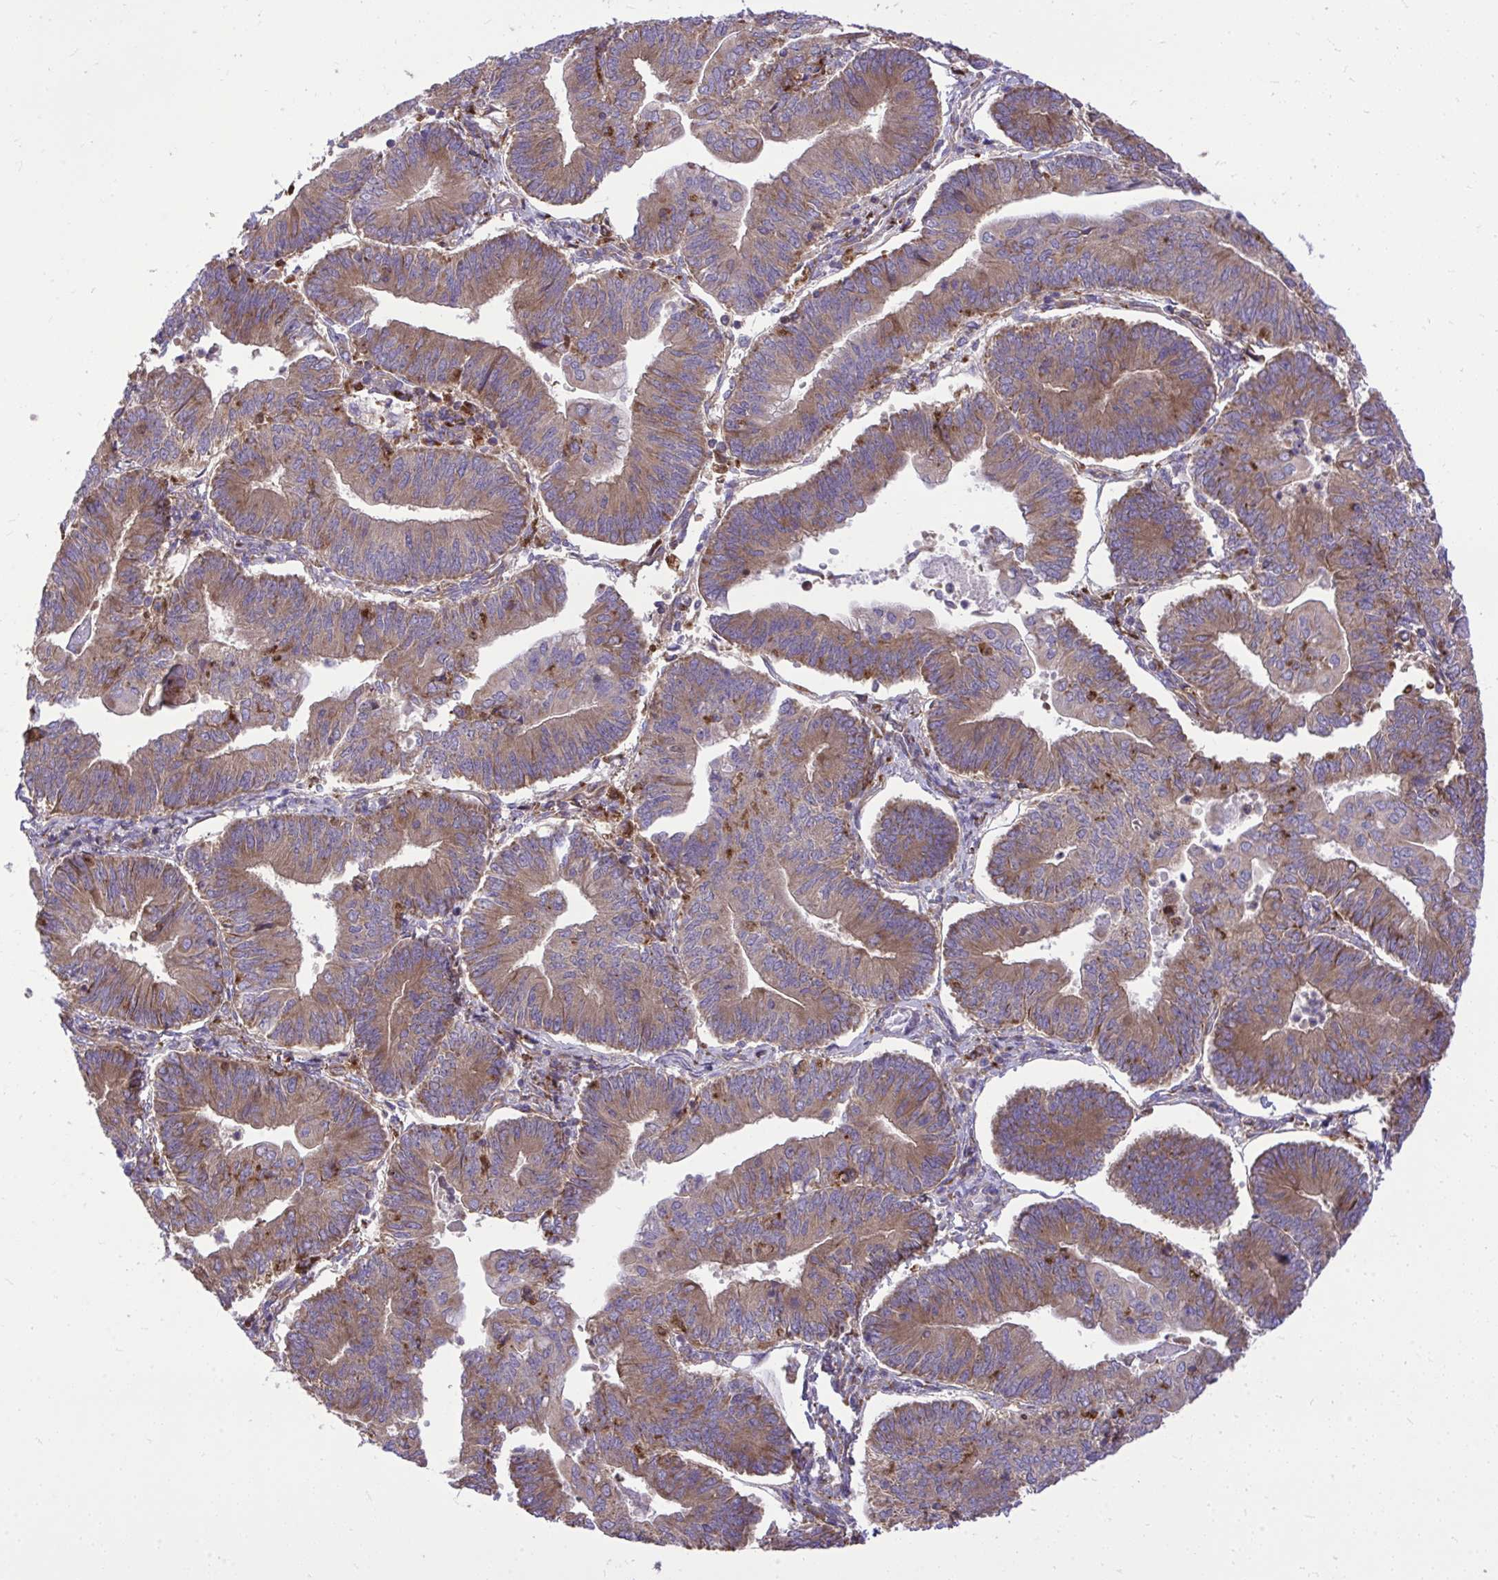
{"staining": {"intensity": "weak", "quantity": ">75%", "location": "cytoplasmic/membranous"}, "tissue": "endometrial cancer", "cell_type": "Tumor cells", "image_type": "cancer", "snomed": [{"axis": "morphology", "description": "Adenocarcinoma, NOS"}, {"axis": "topography", "description": "Endometrium"}], "caption": "High-magnification brightfield microscopy of endometrial cancer (adenocarcinoma) stained with DAB (3,3'-diaminobenzidine) (brown) and counterstained with hematoxylin (blue). tumor cells exhibit weak cytoplasmic/membranous staining is appreciated in approximately>75% of cells.", "gene": "PAIP2", "patient": {"sex": "female", "age": 65}}